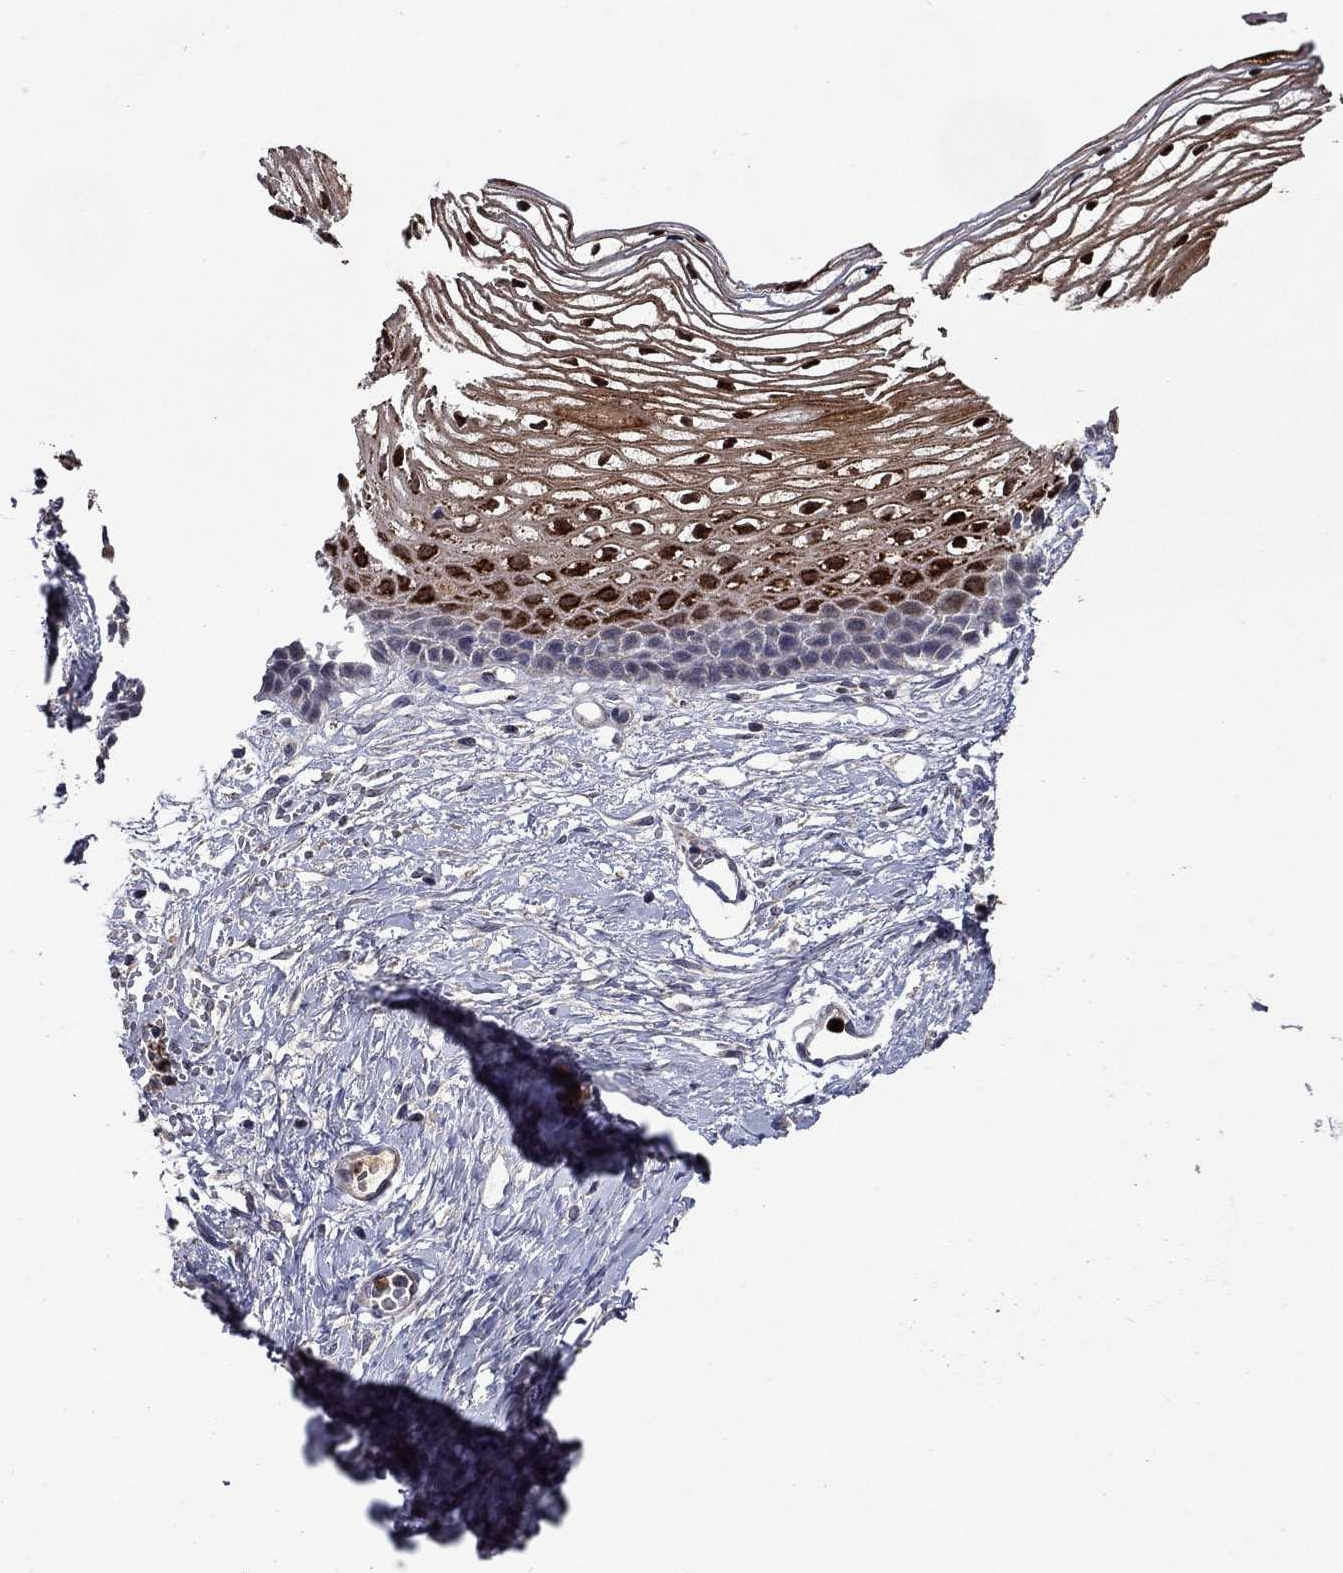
{"staining": {"intensity": "strong", "quantity": "<25%", "location": "cytoplasmic/membranous,nuclear"}, "tissue": "cervix", "cell_type": "Squamous epithelial cells", "image_type": "normal", "snomed": [{"axis": "morphology", "description": "Normal tissue, NOS"}, {"axis": "topography", "description": "Cervix"}], "caption": "There is medium levels of strong cytoplasmic/membranous,nuclear positivity in squamous epithelial cells of normal cervix, as demonstrated by immunohistochemical staining (brown color).", "gene": "SATB1", "patient": {"sex": "female", "age": 40}}